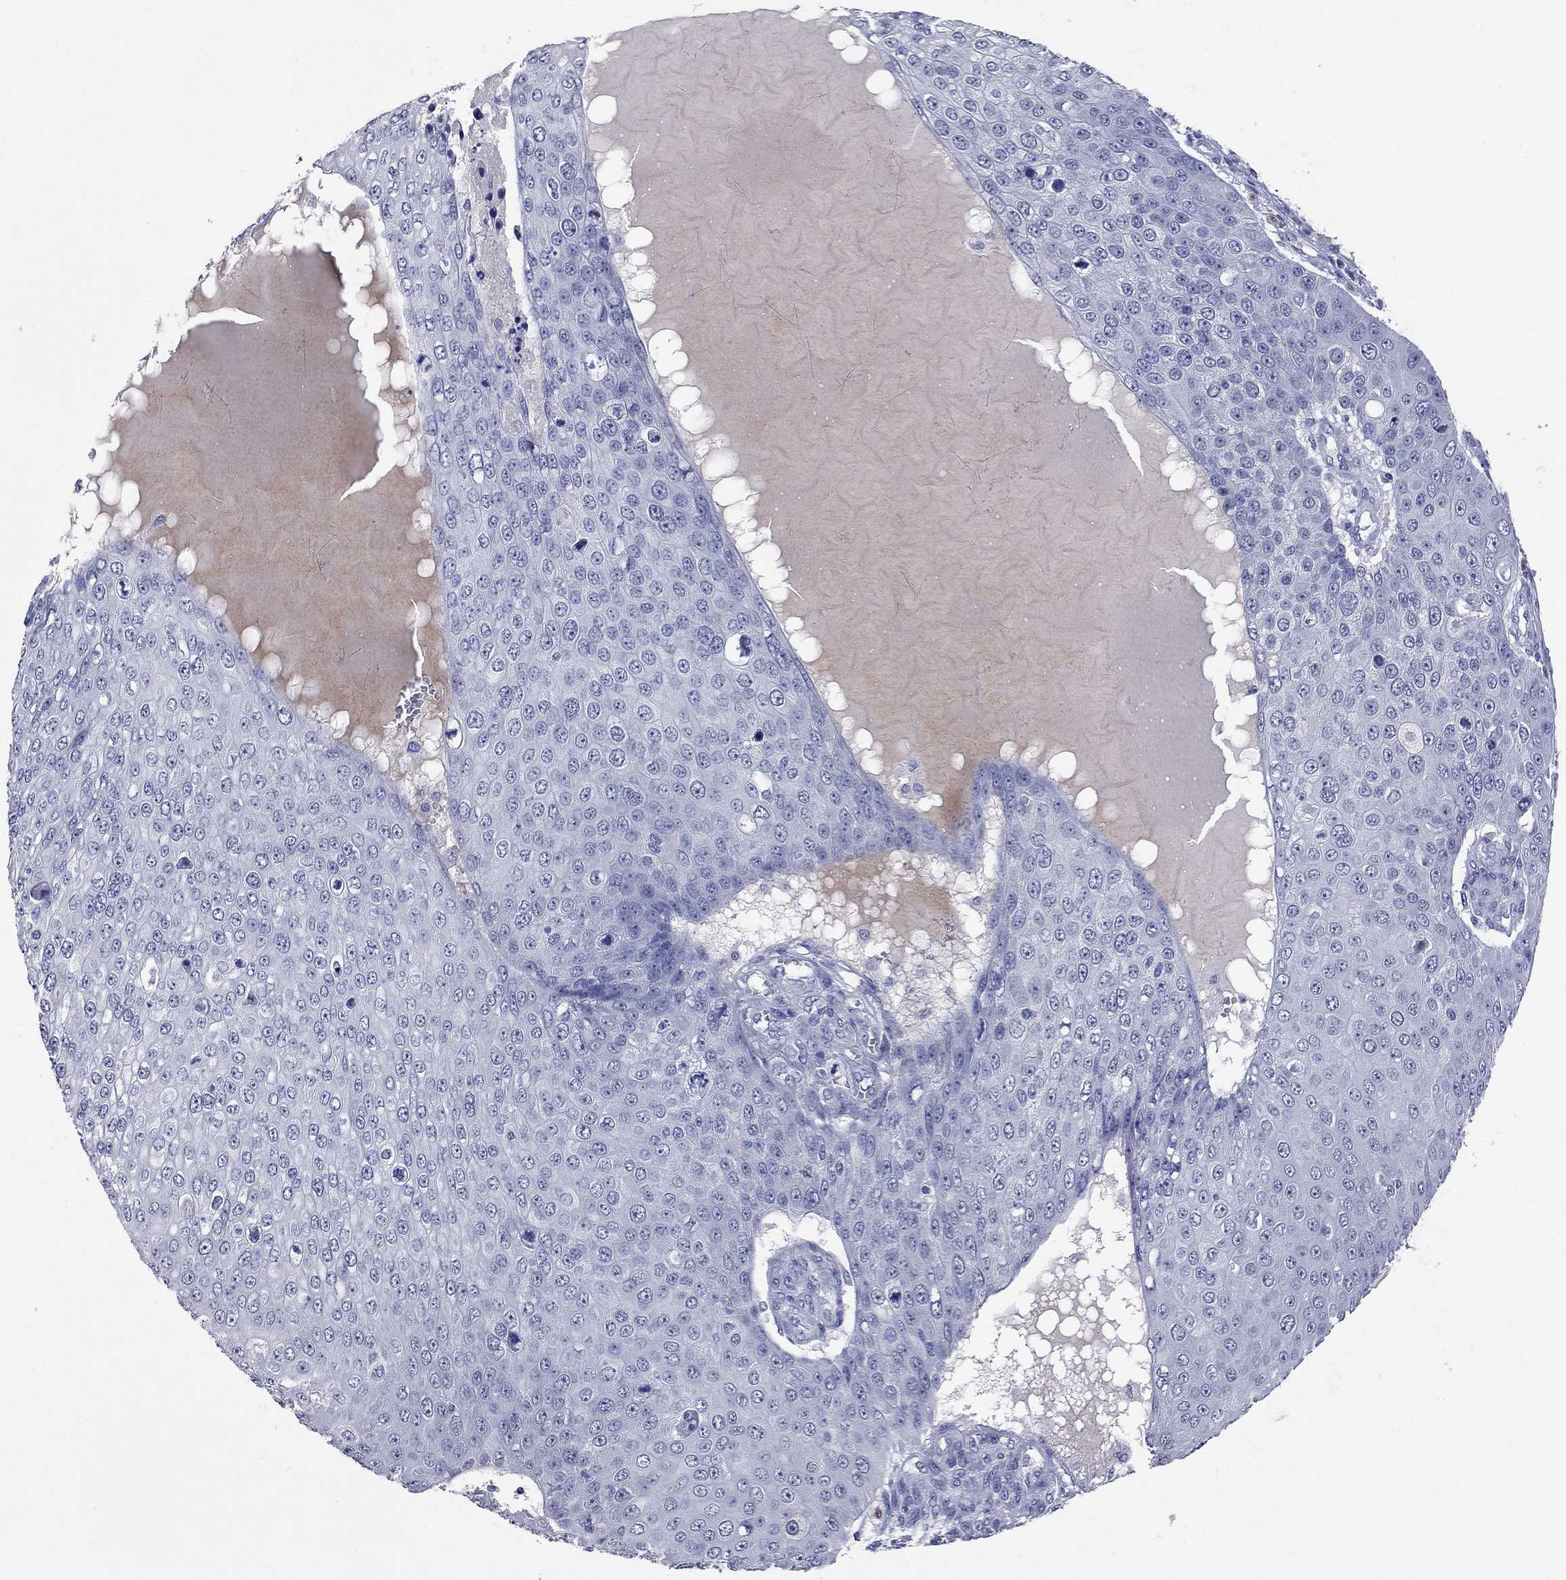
{"staining": {"intensity": "negative", "quantity": "none", "location": "none"}, "tissue": "skin cancer", "cell_type": "Tumor cells", "image_type": "cancer", "snomed": [{"axis": "morphology", "description": "Squamous cell carcinoma, NOS"}, {"axis": "topography", "description": "Skin"}], "caption": "Tumor cells are negative for brown protein staining in skin squamous cell carcinoma.", "gene": "FAM221B", "patient": {"sex": "male", "age": 71}}